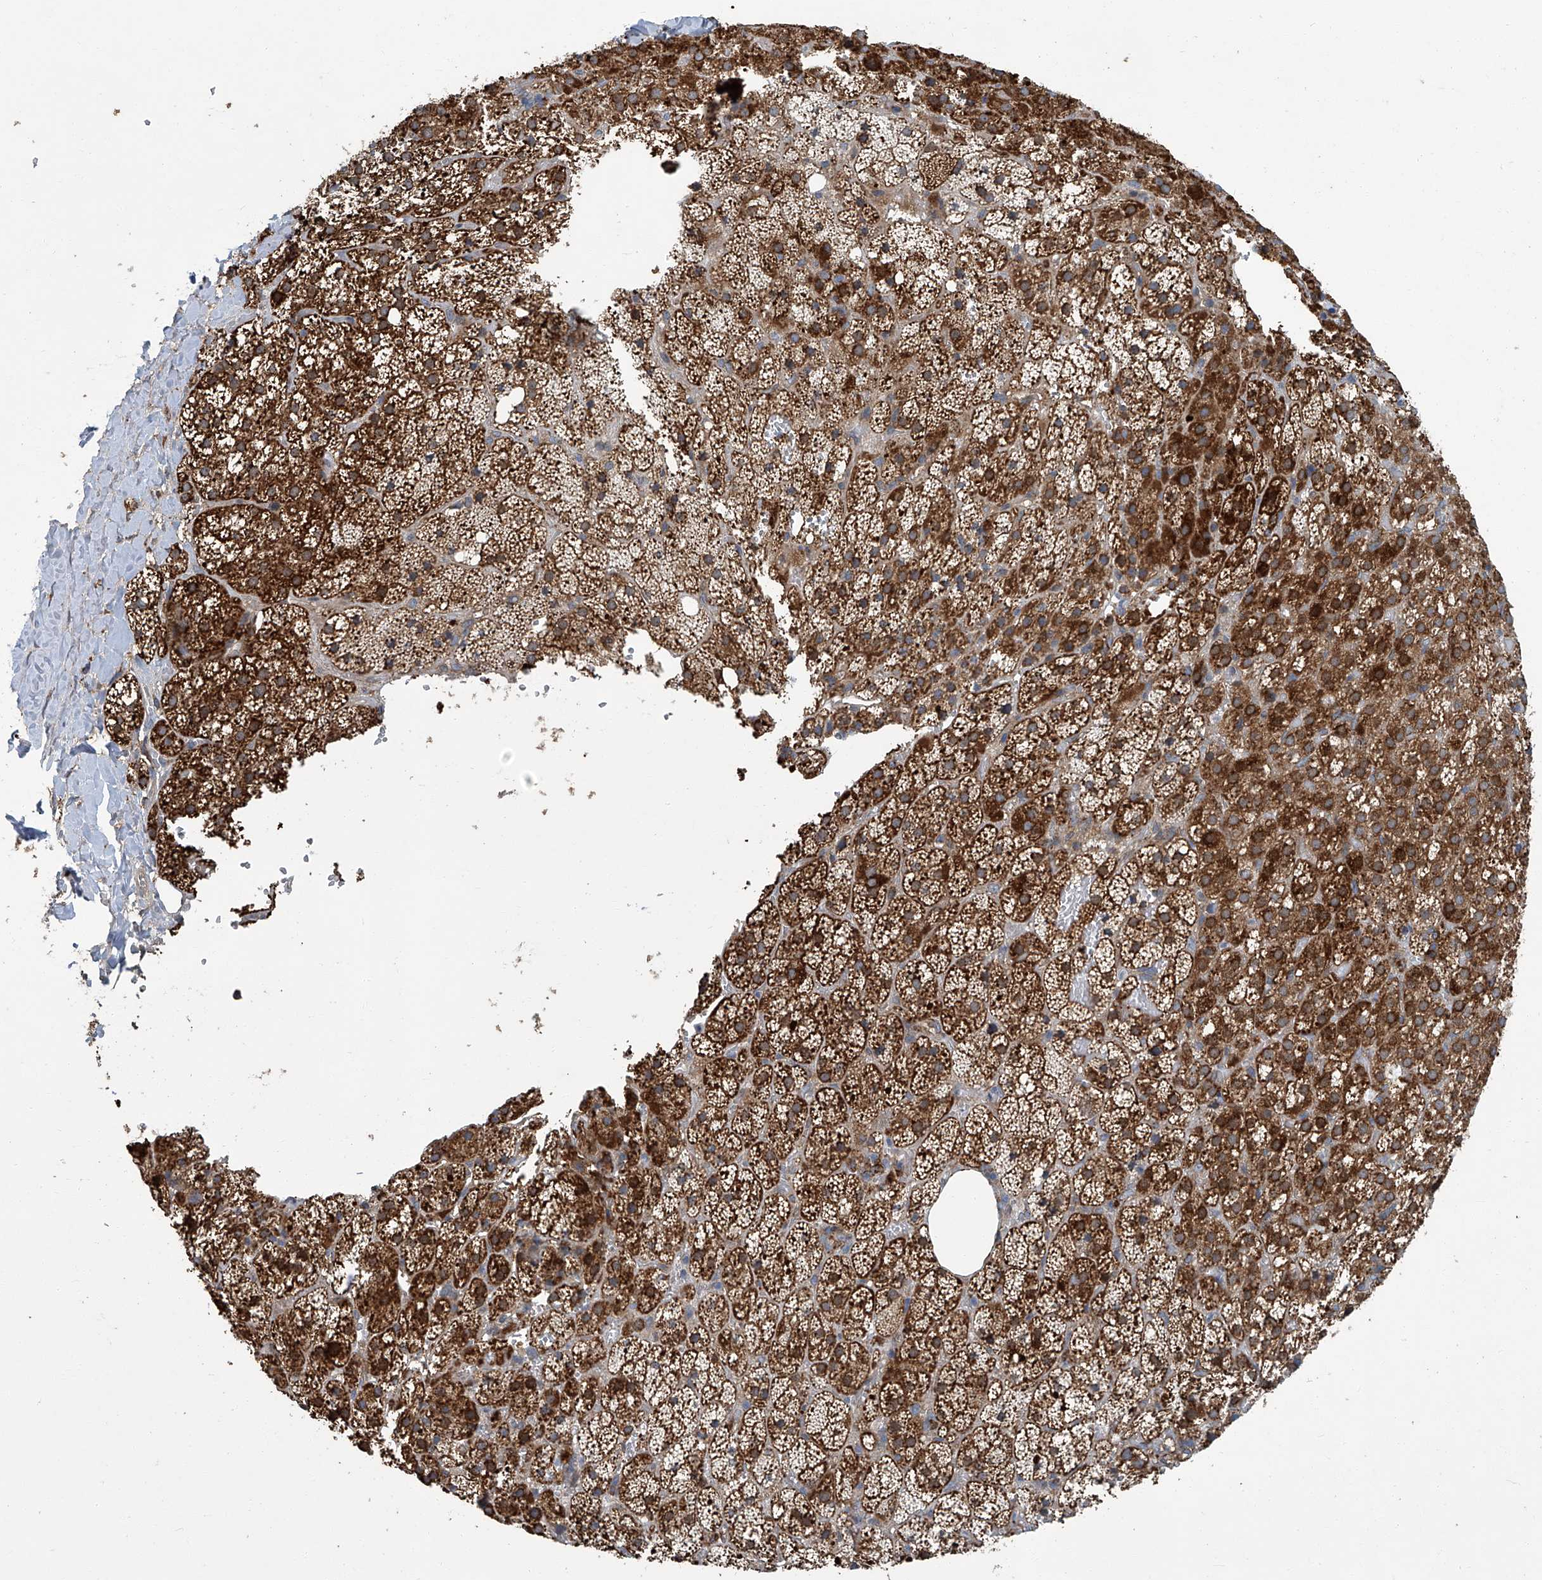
{"staining": {"intensity": "strong", "quantity": ">75%", "location": "cytoplasmic/membranous"}, "tissue": "adrenal gland", "cell_type": "Glandular cells", "image_type": "normal", "snomed": [{"axis": "morphology", "description": "Normal tissue, NOS"}, {"axis": "topography", "description": "Adrenal gland"}], "caption": "Brown immunohistochemical staining in benign human adrenal gland exhibits strong cytoplasmic/membranous positivity in approximately >75% of glandular cells.", "gene": "FAM167A", "patient": {"sex": "female", "age": 59}}